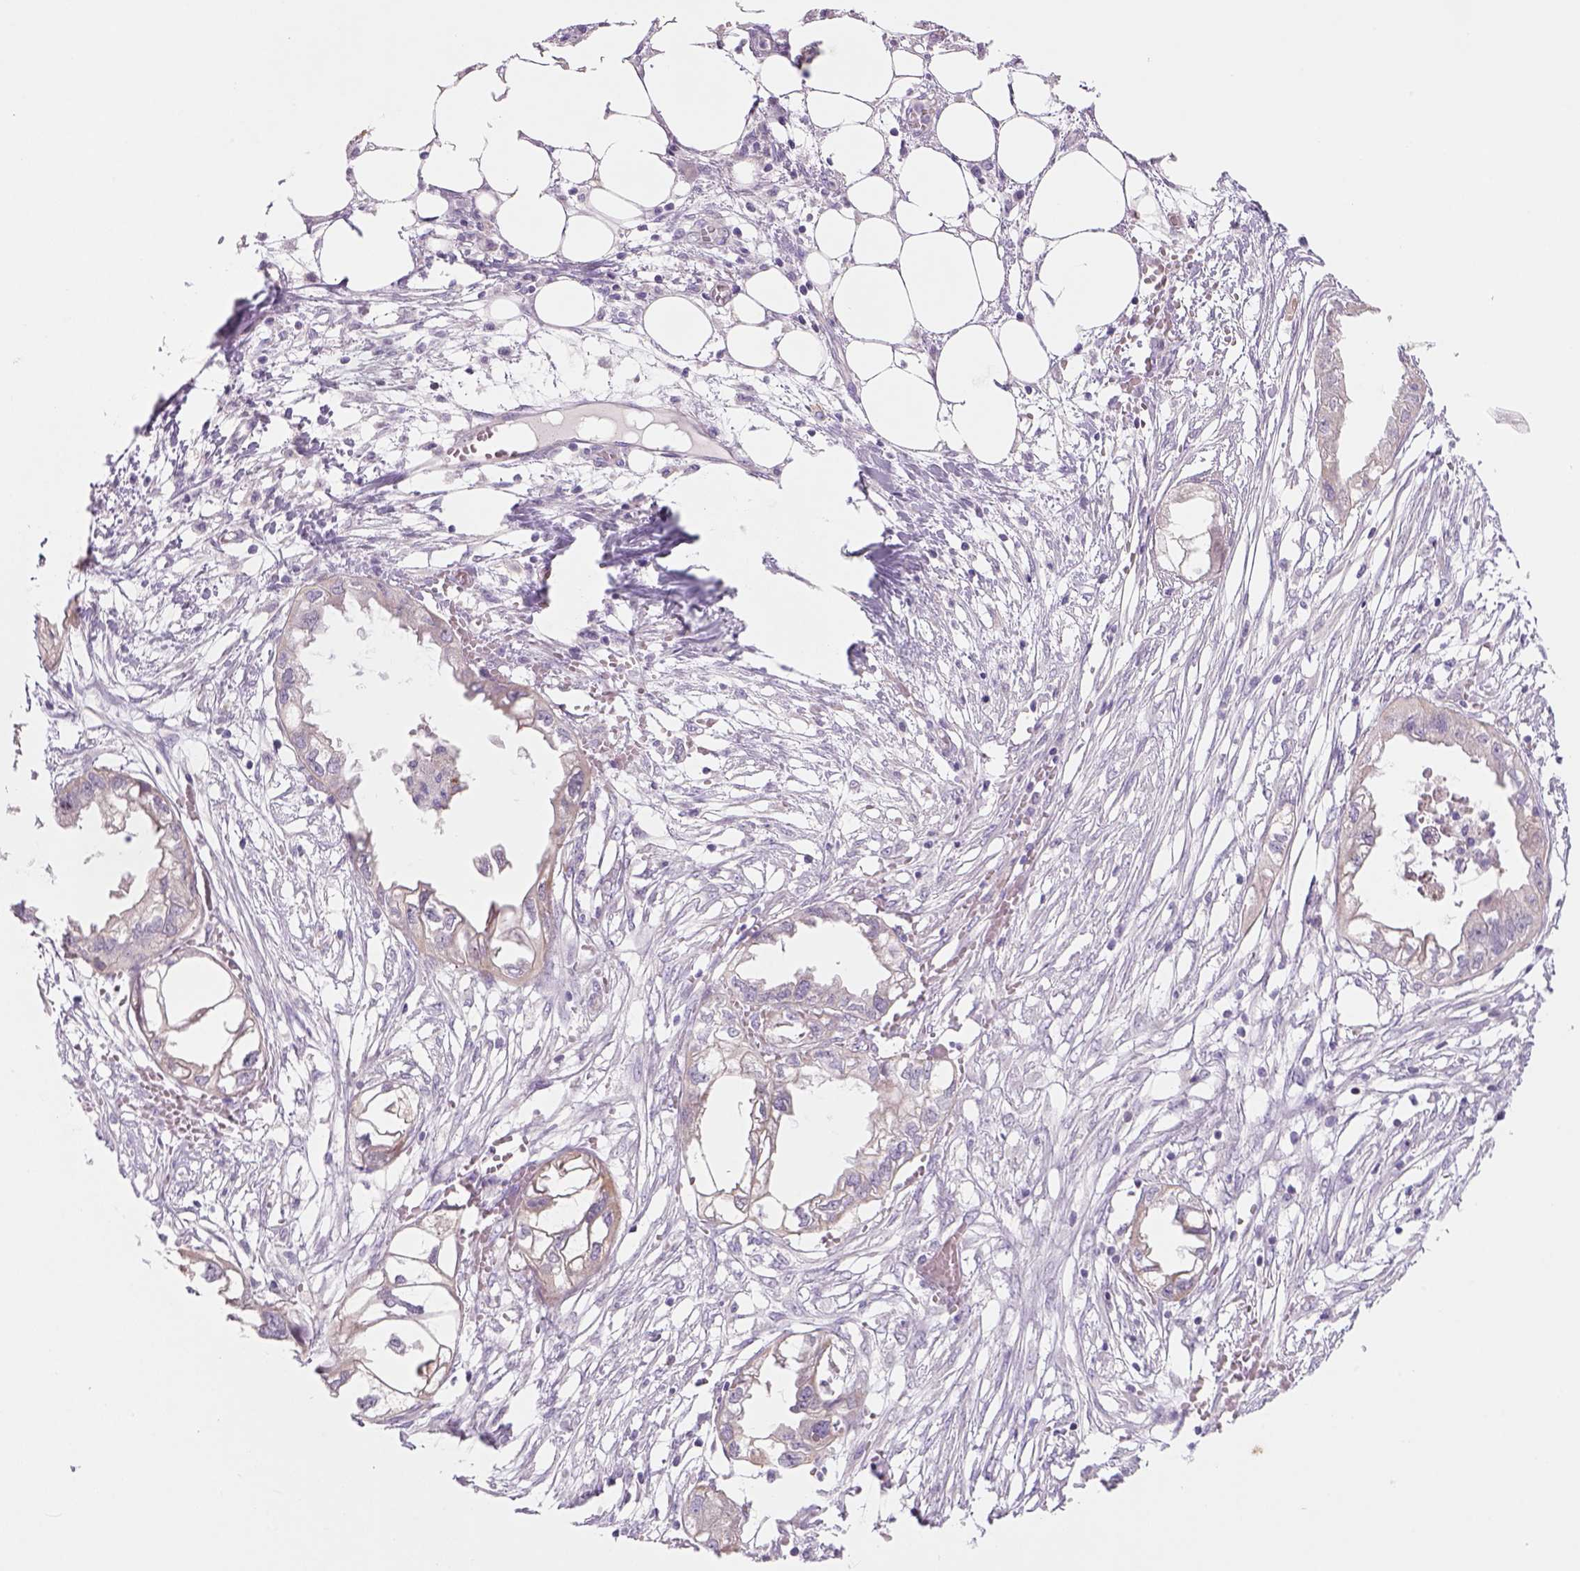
{"staining": {"intensity": "weak", "quantity": "25%-75%", "location": "cytoplasmic/membranous"}, "tissue": "endometrial cancer", "cell_type": "Tumor cells", "image_type": "cancer", "snomed": [{"axis": "morphology", "description": "Adenocarcinoma, NOS"}, {"axis": "morphology", "description": "Adenocarcinoma, metastatic, NOS"}, {"axis": "topography", "description": "Adipose tissue"}, {"axis": "topography", "description": "Endometrium"}], "caption": "Human endometrial cancer (adenocarcinoma) stained for a protein (brown) reveals weak cytoplasmic/membranous positive expression in about 25%-75% of tumor cells.", "gene": "ADGRV1", "patient": {"sex": "female", "age": 67}}